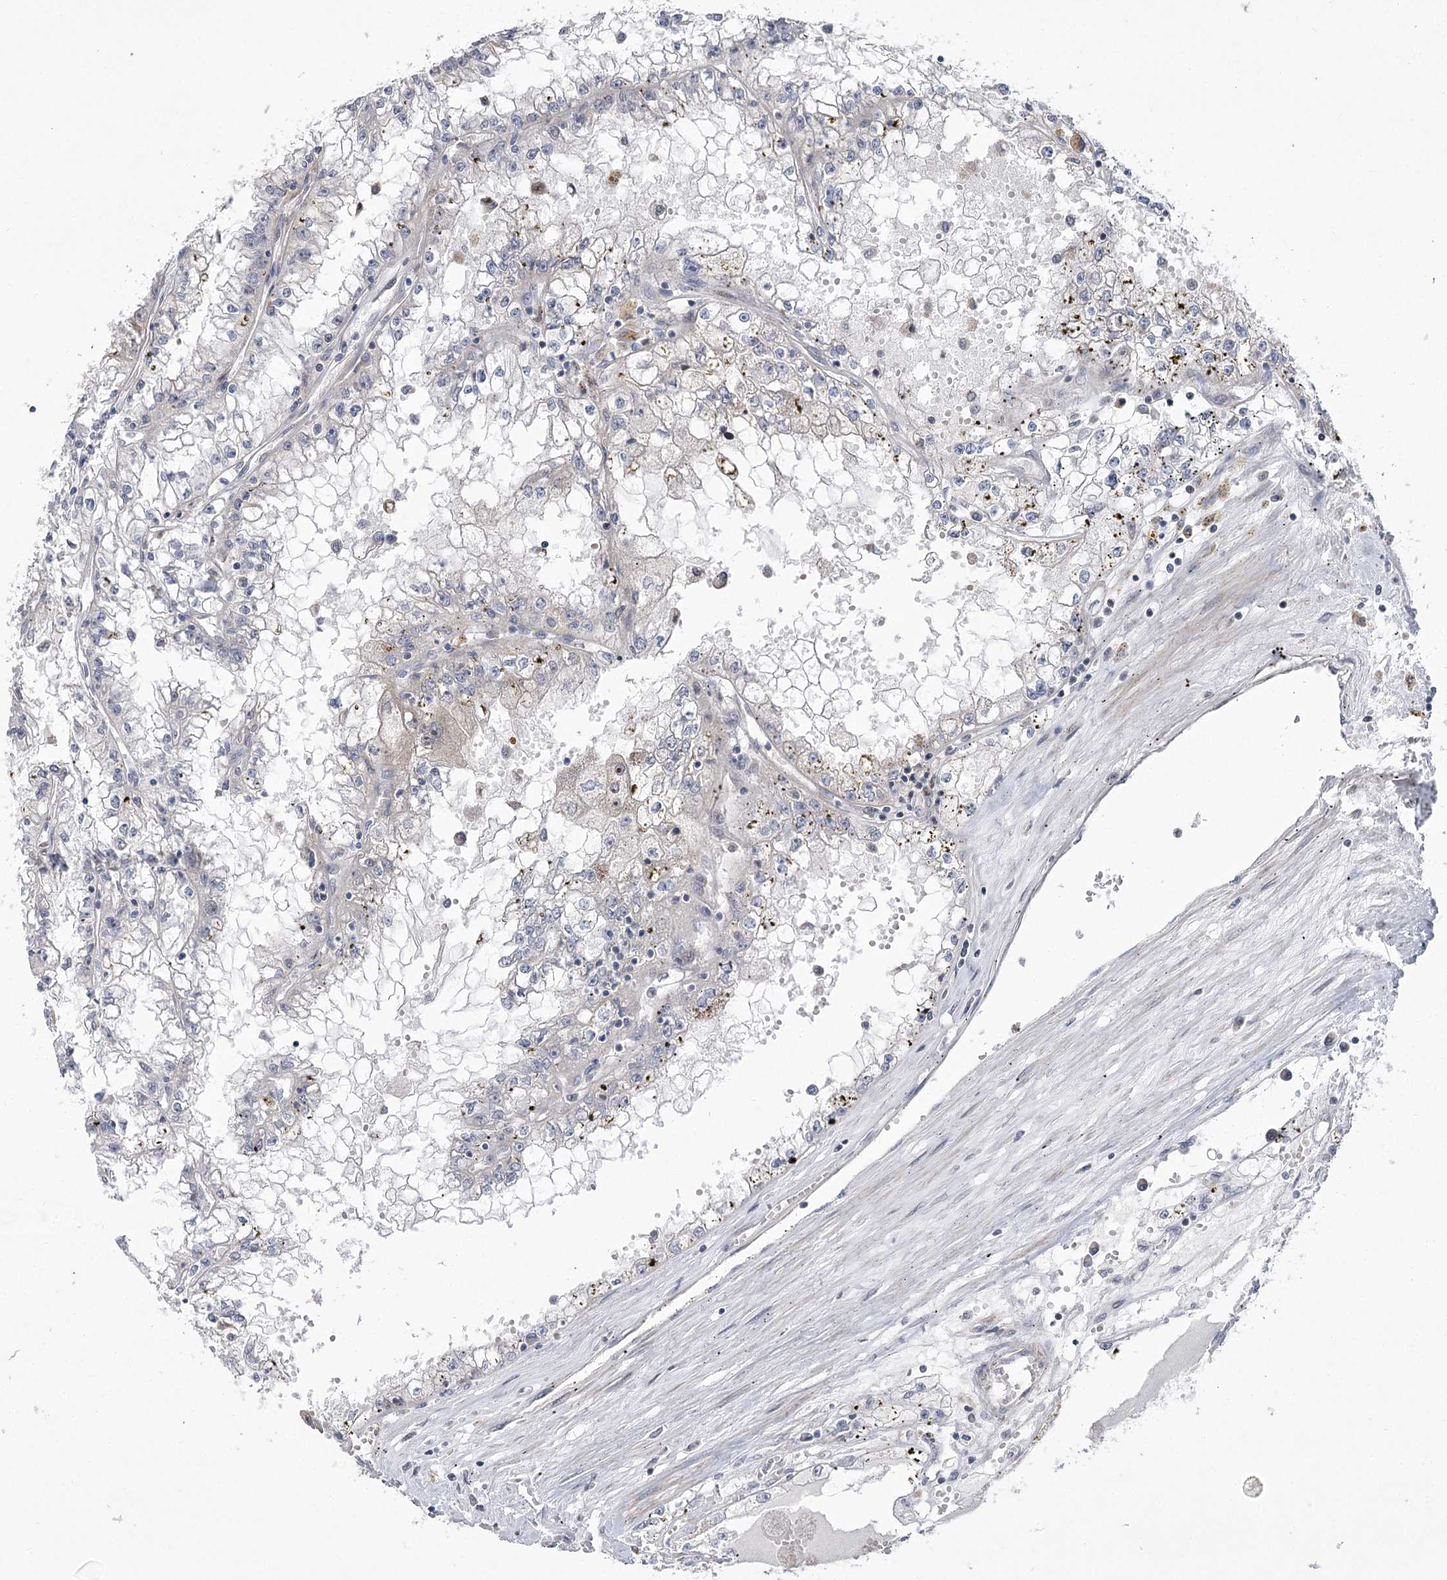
{"staining": {"intensity": "negative", "quantity": "none", "location": "none"}, "tissue": "renal cancer", "cell_type": "Tumor cells", "image_type": "cancer", "snomed": [{"axis": "morphology", "description": "Adenocarcinoma, NOS"}, {"axis": "topography", "description": "Kidney"}], "caption": "The image demonstrates no staining of tumor cells in adenocarcinoma (renal). The staining is performed using DAB (3,3'-diaminobenzidine) brown chromogen with nuclei counter-stained in using hematoxylin.", "gene": "PDHB", "patient": {"sex": "male", "age": 56}}